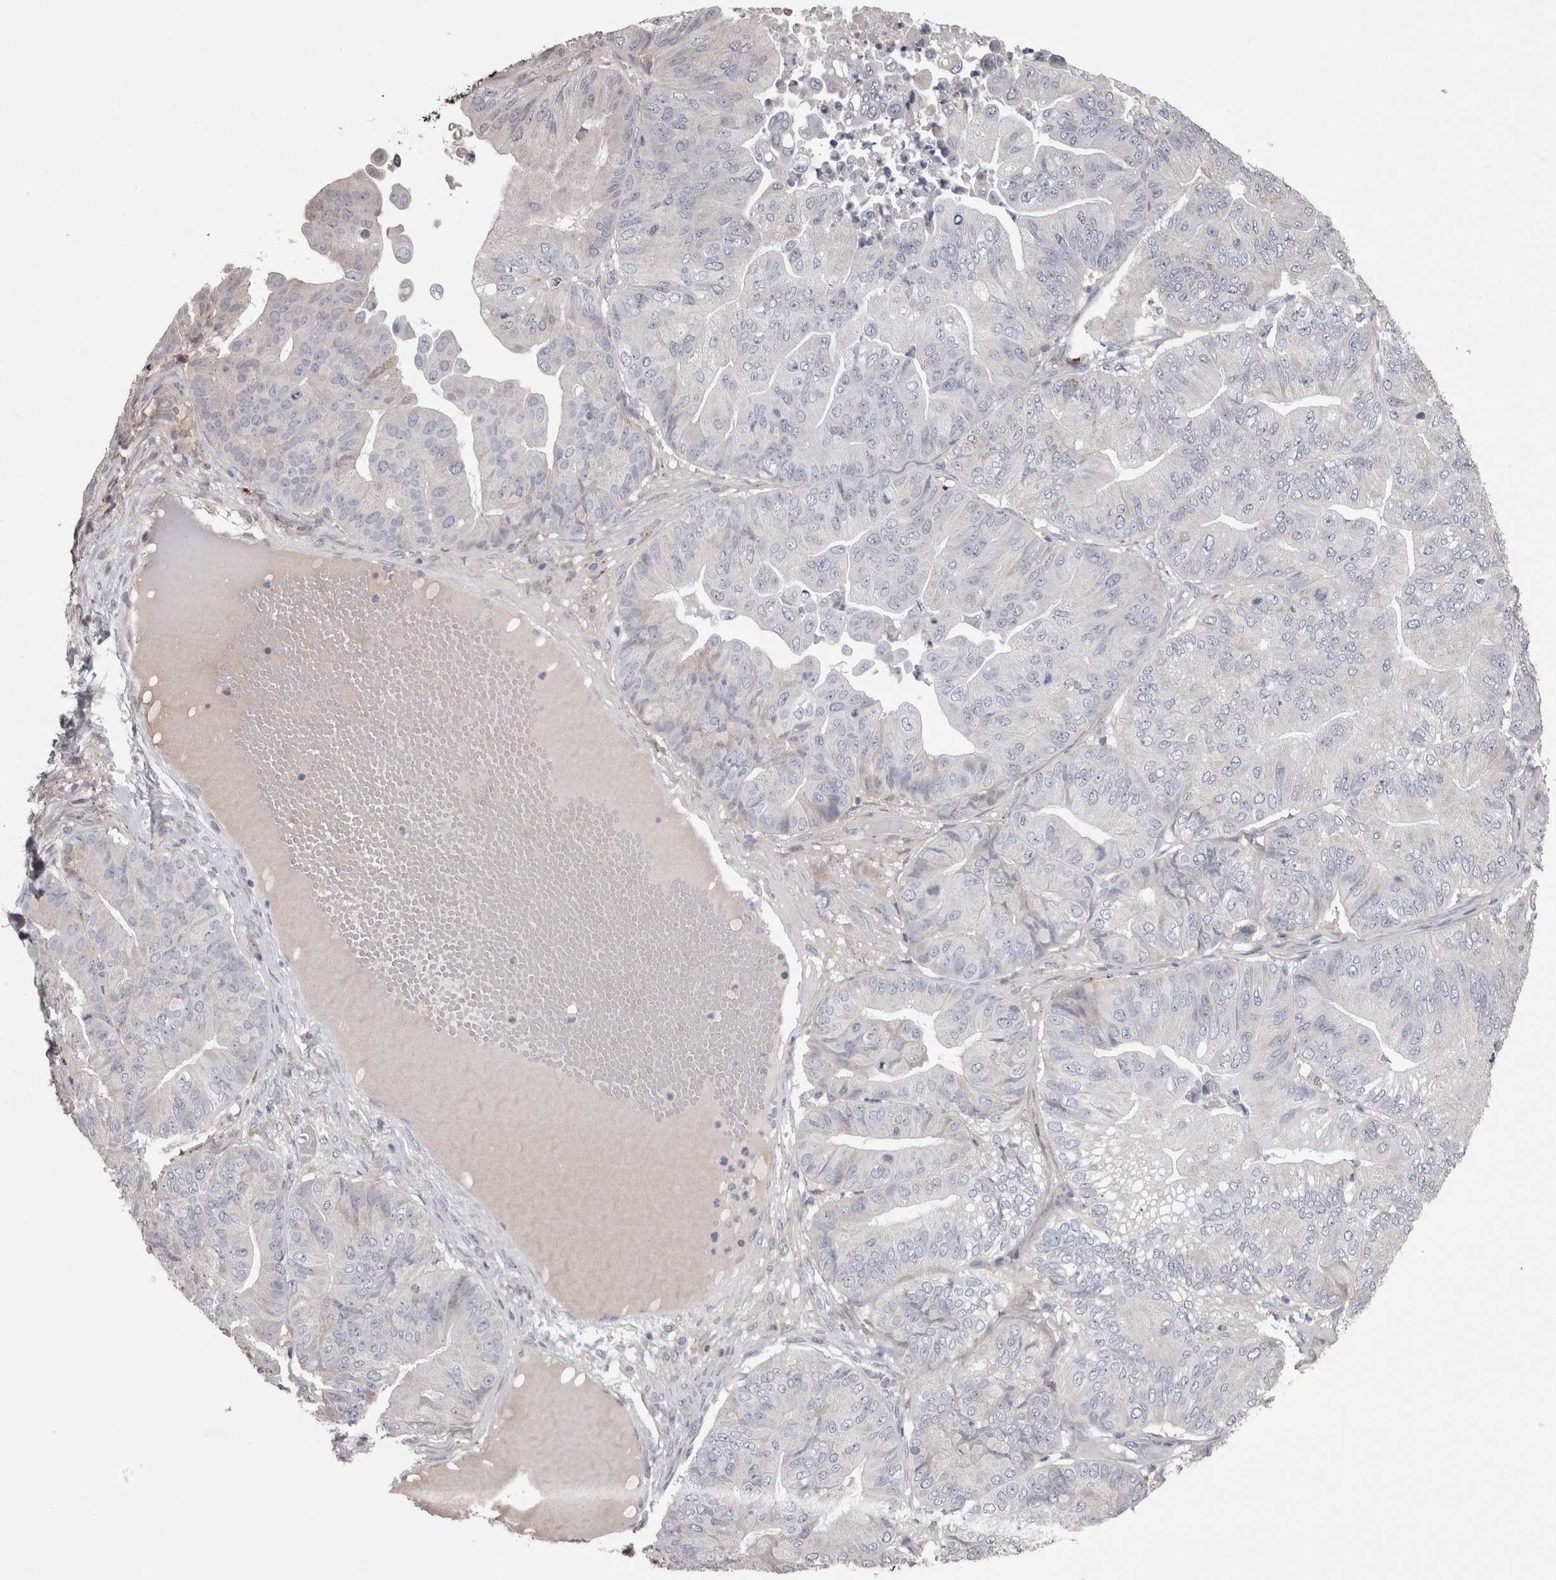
{"staining": {"intensity": "weak", "quantity": "<25%", "location": "cytoplasmic/membranous"}, "tissue": "ovarian cancer", "cell_type": "Tumor cells", "image_type": "cancer", "snomed": [{"axis": "morphology", "description": "Cystadenocarcinoma, mucinous, NOS"}, {"axis": "topography", "description": "Ovary"}], "caption": "Tumor cells are negative for protein expression in human ovarian cancer.", "gene": "STC1", "patient": {"sex": "female", "age": 61}}